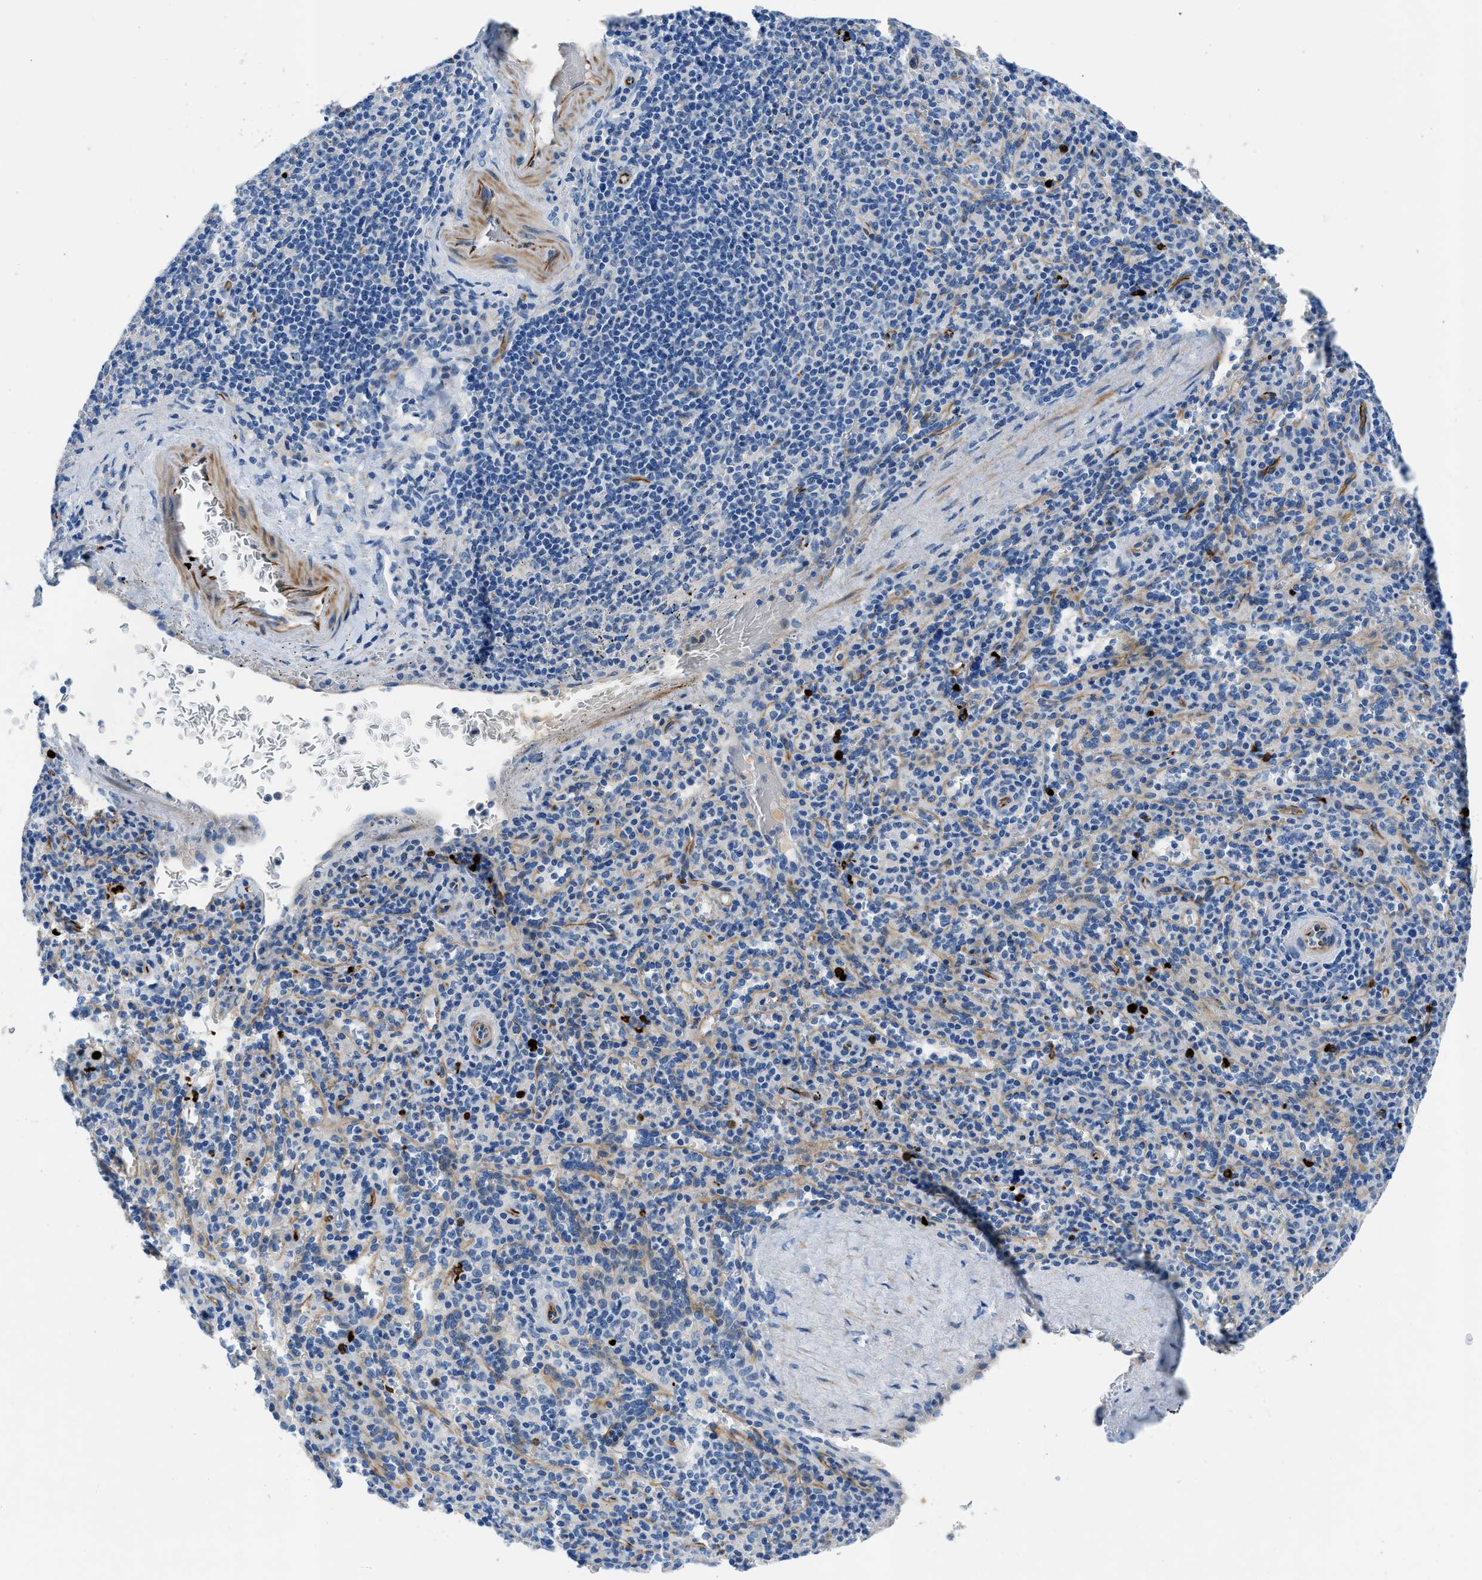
{"staining": {"intensity": "negative", "quantity": "none", "location": "none"}, "tissue": "spleen", "cell_type": "Cells in red pulp", "image_type": "normal", "snomed": [{"axis": "morphology", "description": "Normal tissue, NOS"}, {"axis": "topography", "description": "Spleen"}], "caption": "Image shows no protein staining in cells in red pulp of benign spleen. Nuclei are stained in blue.", "gene": "XCR1", "patient": {"sex": "male", "age": 36}}